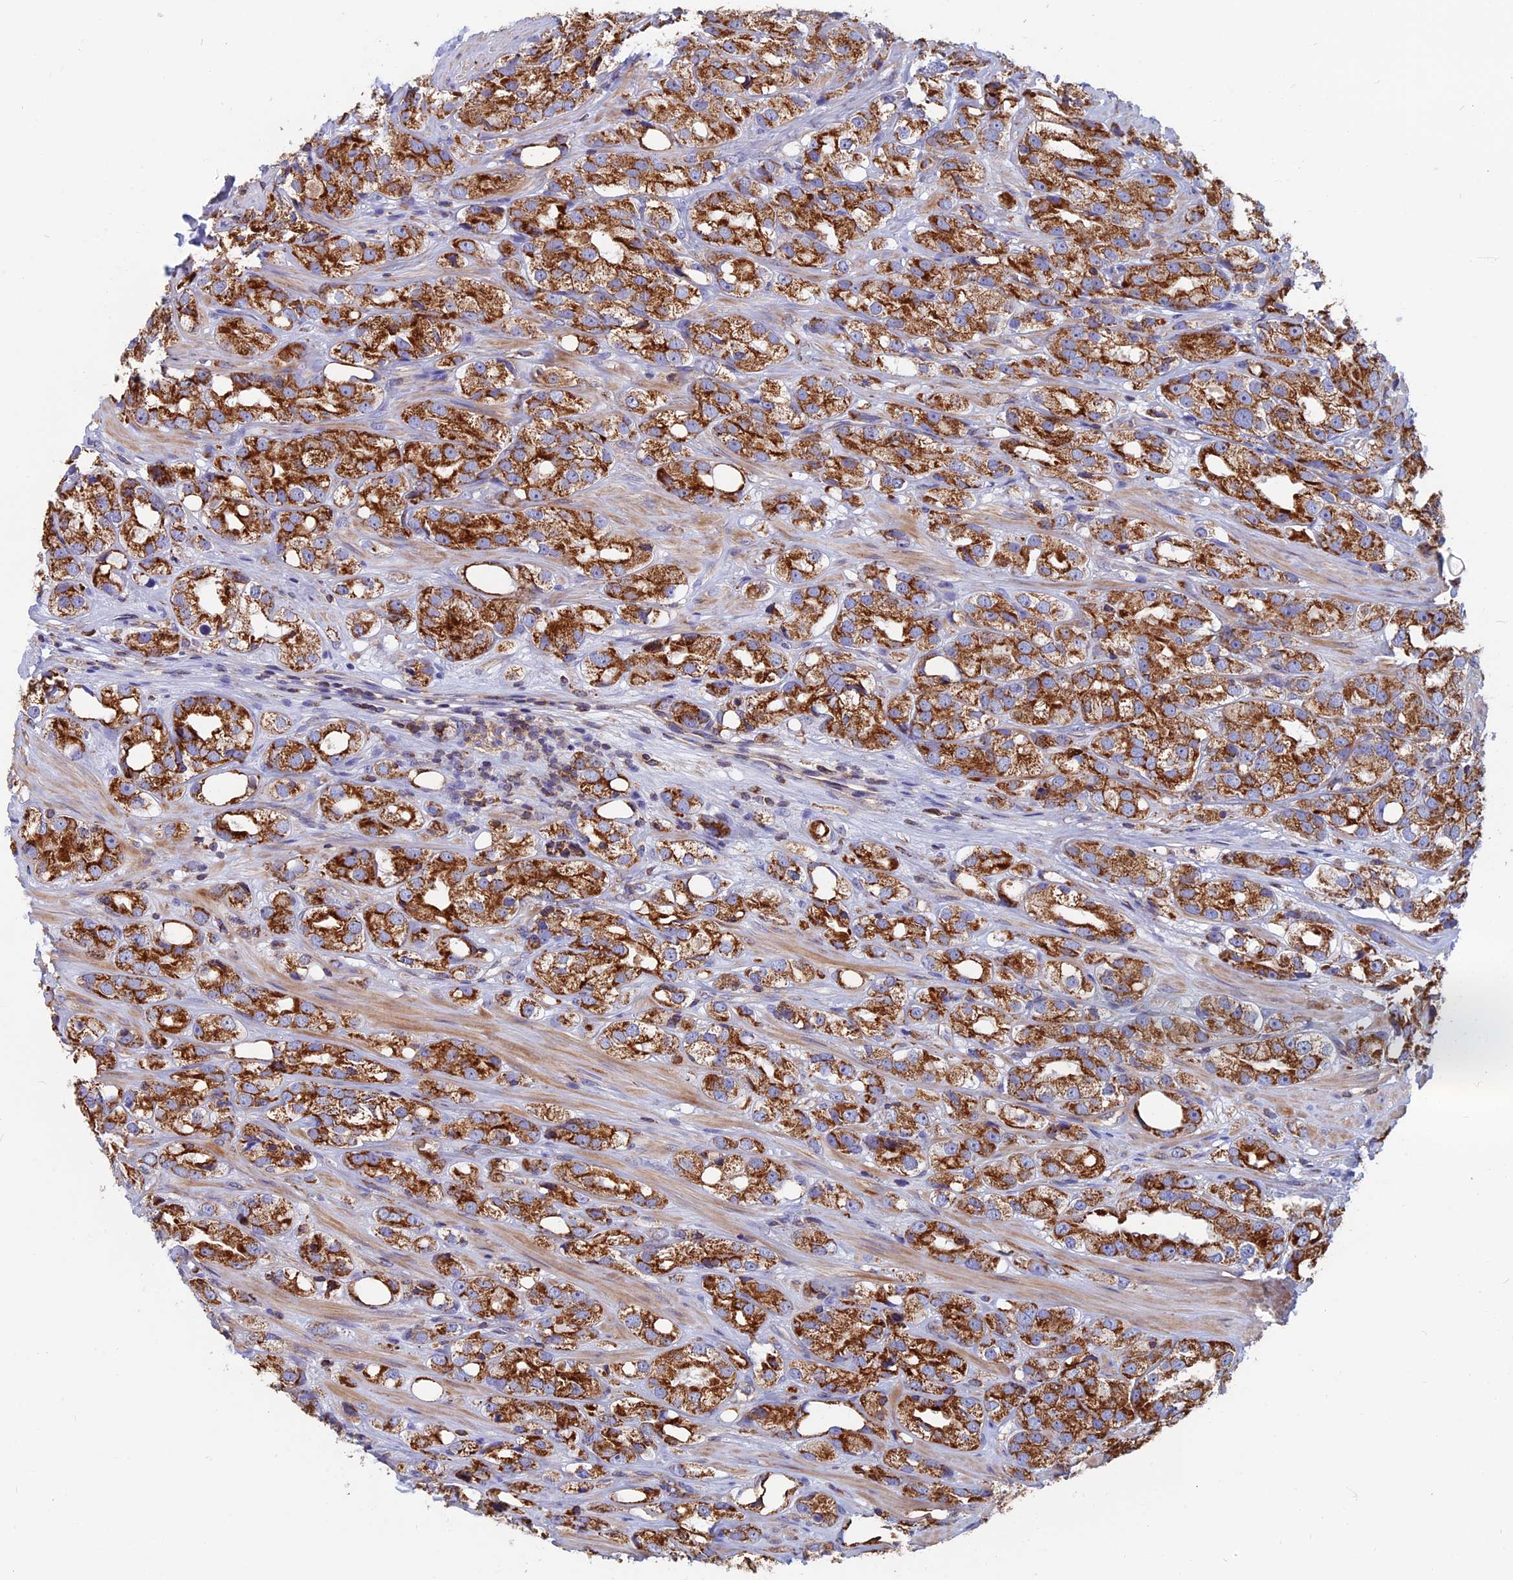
{"staining": {"intensity": "strong", "quantity": ">75%", "location": "cytoplasmic/membranous"}, "tissue": "prostate cancer", "cell_type": "Tumor cells", "image_type": "cancer", "snomed": [{"axis": "morphology", "description": "Adenocarcinoma, NOS"}, {"axis": "topography", "description": "Prostate"}], "caption": "Protein expression analysis of human prostate cancer (adenocarcinoma) reveals strong cytoplasmic/membranous expression in approximately >75% of tumor cells. (Brightfield microscopy of DAB IHC at high magnification).", "gene": "HSD17B8", "patient": {"sex": "male", "age": 79}}